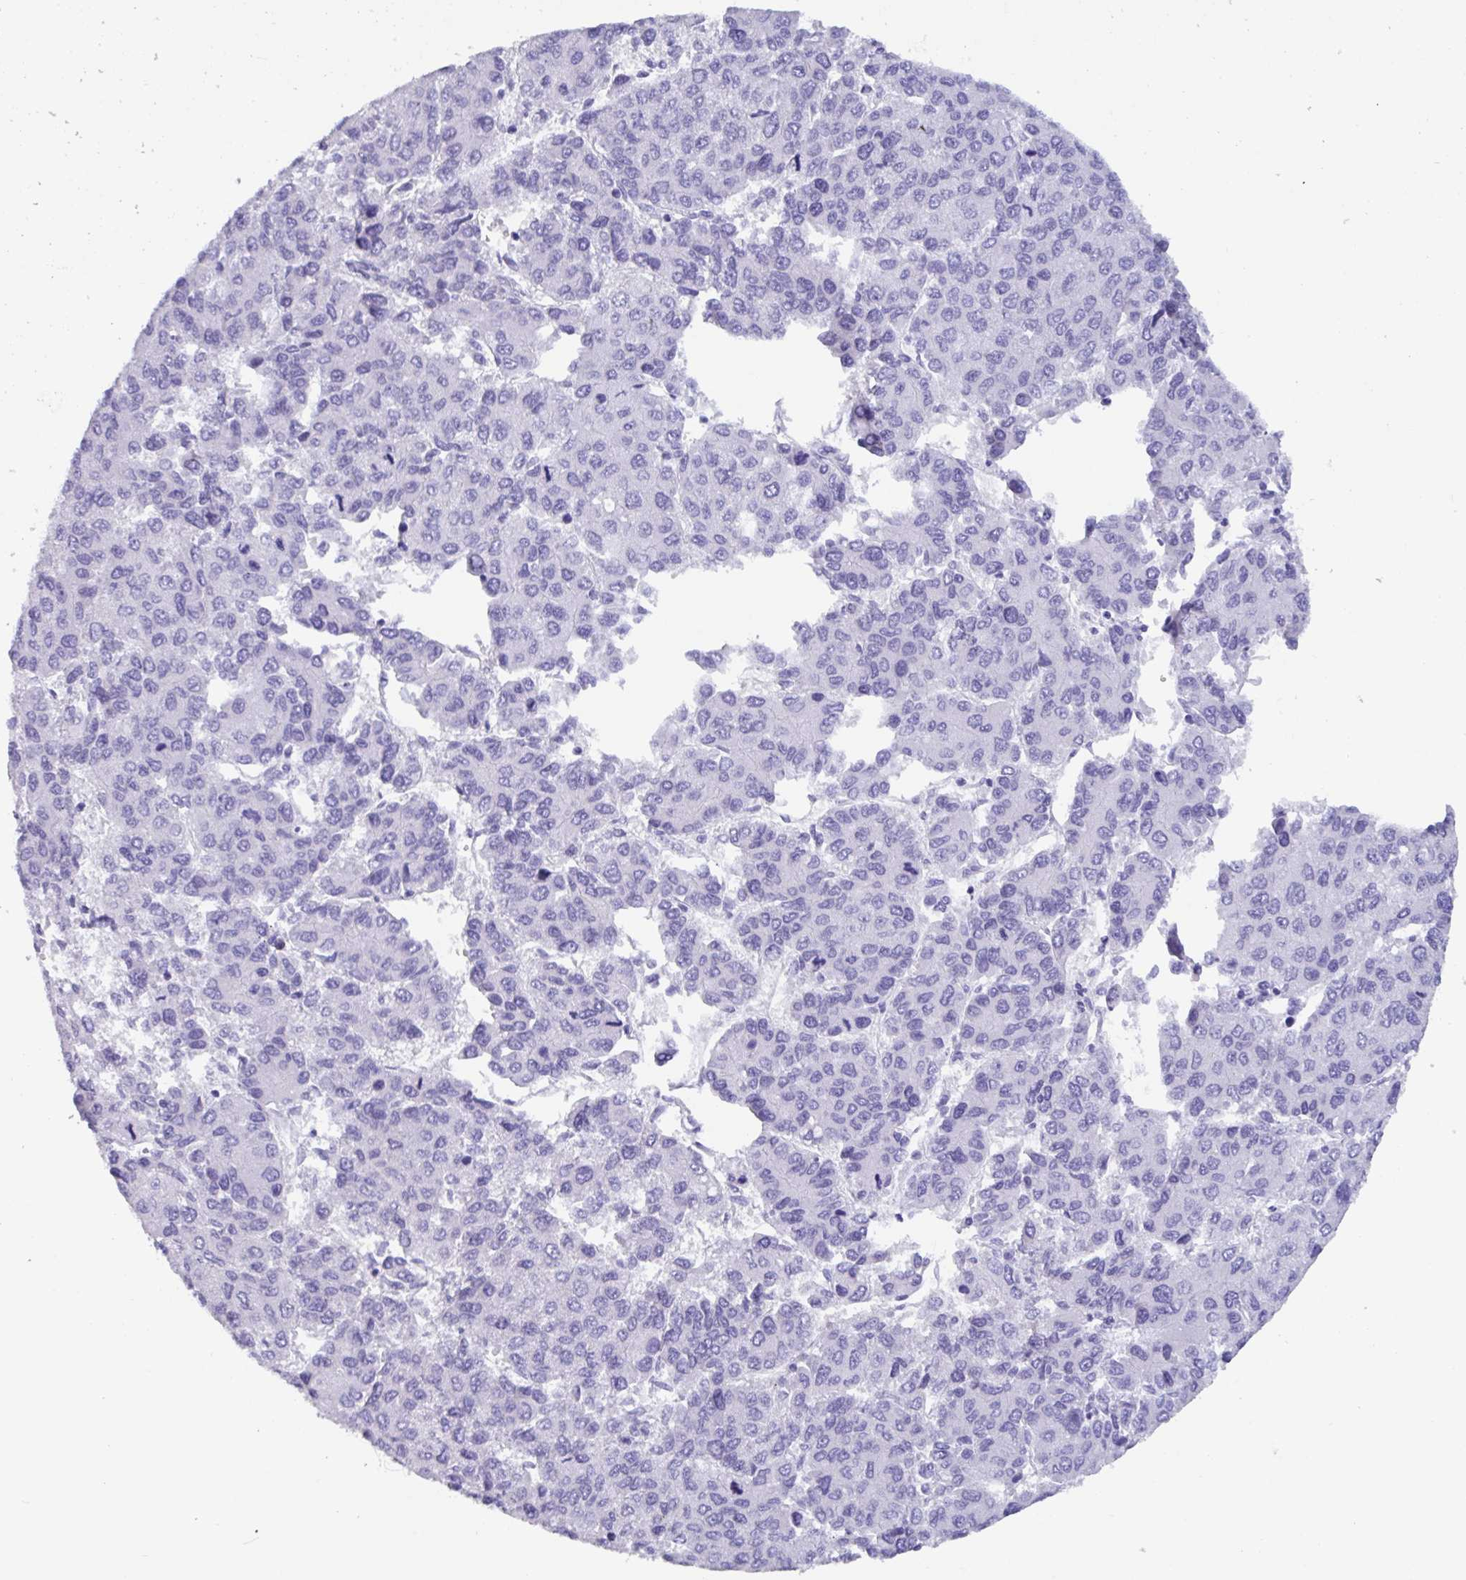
{"staining": {"intensity": "negative", "quantity": "none", "location": "none"}, "tissue": "liver cancer", "cell_type": "Tumor cells", "image_type": "cancer", "snomed": [{"axis": "morphology", "description": "Carcinoma, Hepatocellular, NOS"}, {"axis": "topography", "description": "Liver"}], "caption": "The image demonstrates no staining of tumor cells in liver hepatocellular carcinoma.", "gene": "TNNC1", "patient": {"sex": "female", "age": 66}}